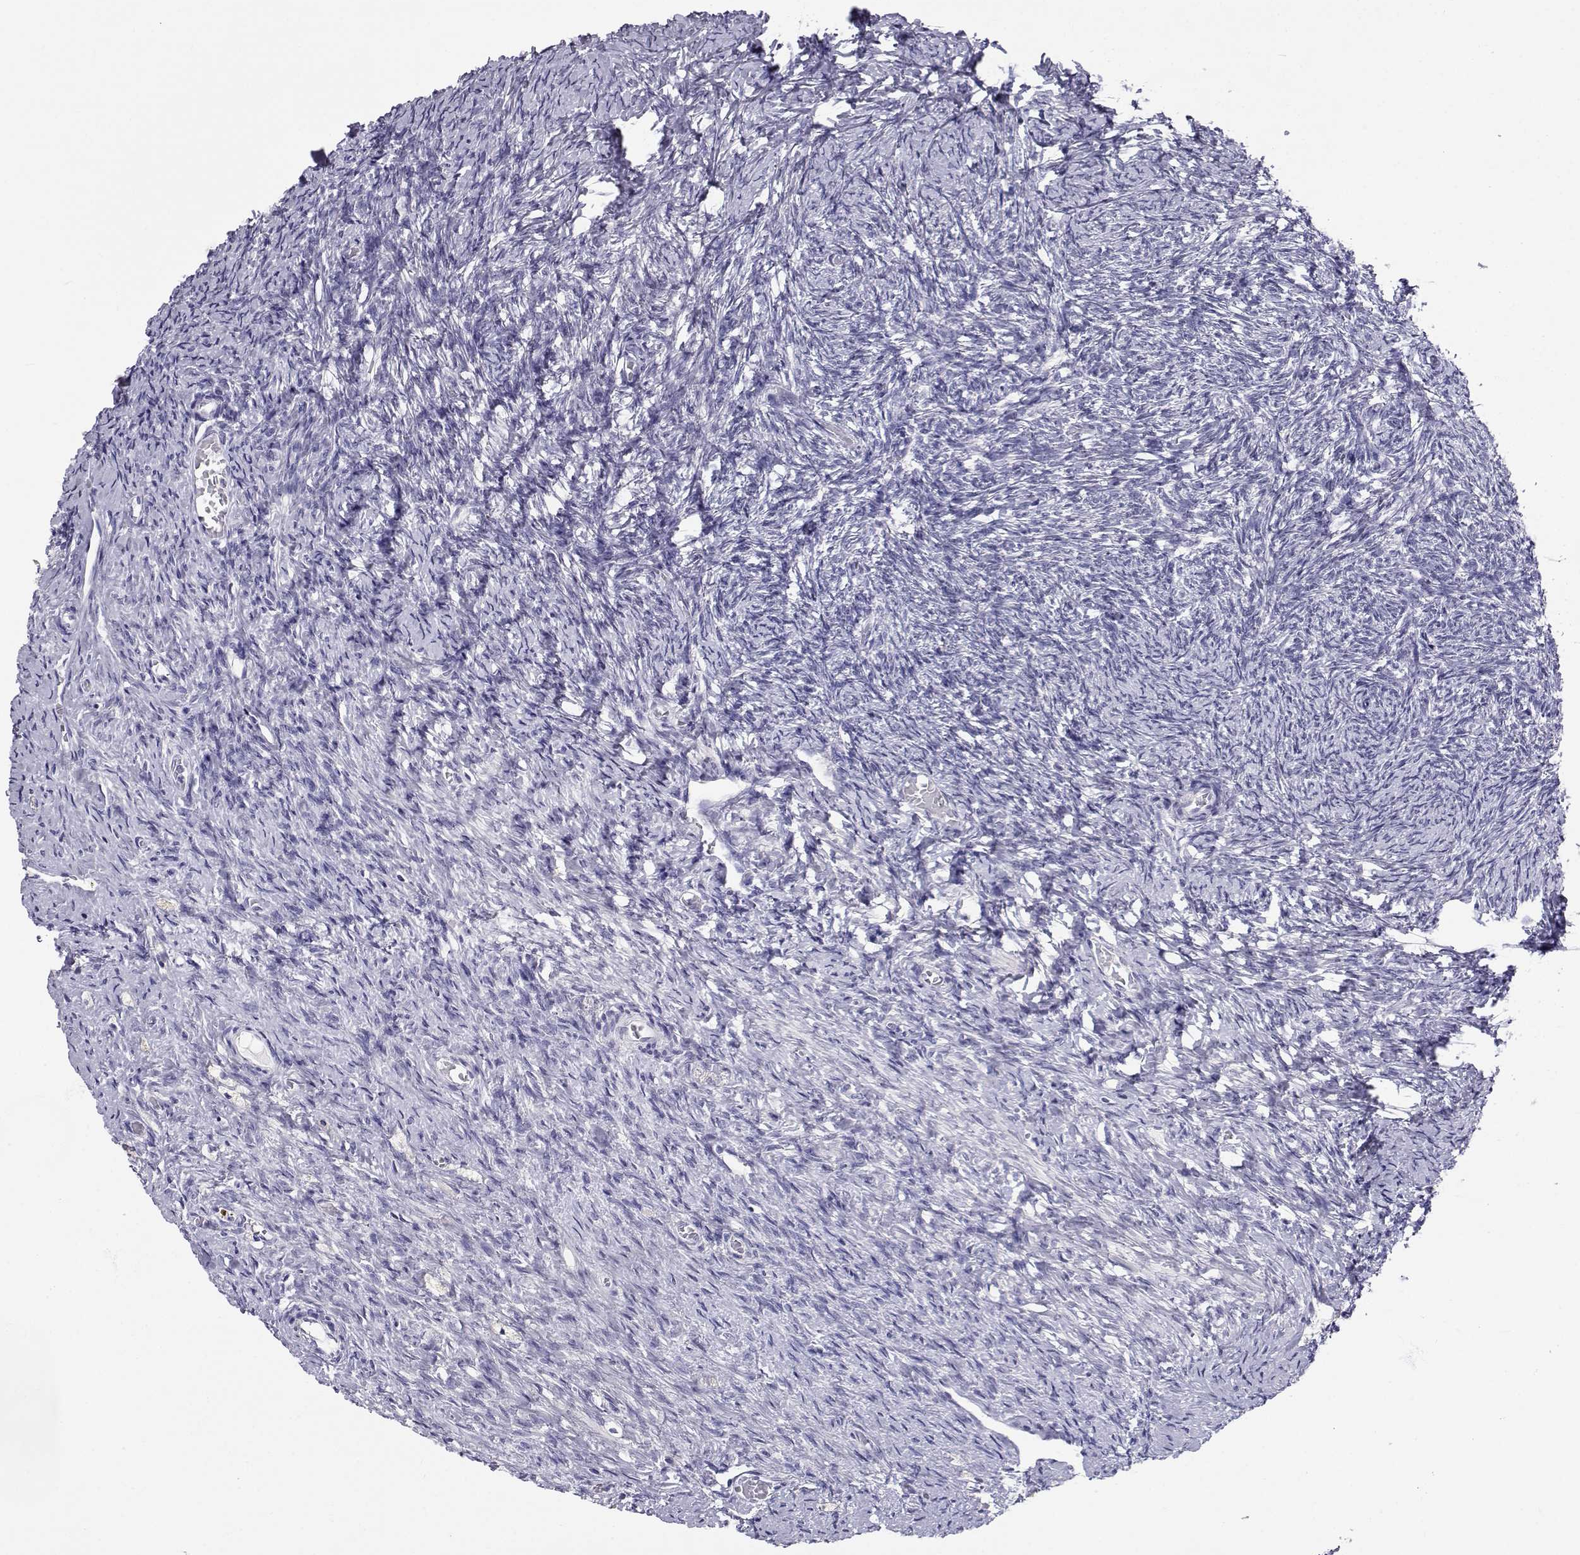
{"staining": {"intensity": "negative", "quantity": "none", "location": "none"}, "tissue": "ovary", "cell_type": "Ovarian stroma cells", "image_type": "normal", "snomed": [{"axis": "morphology", "description": "Normal tissue, NOS"}, {"axis": "topography", "description": "Ovary"}], "caption": "An image of ovary stained for a protein displays no brown staining in ovarian stroma cells.", "gene": "SLC6A3", "patient": {"sex": "female", "age": 39}}